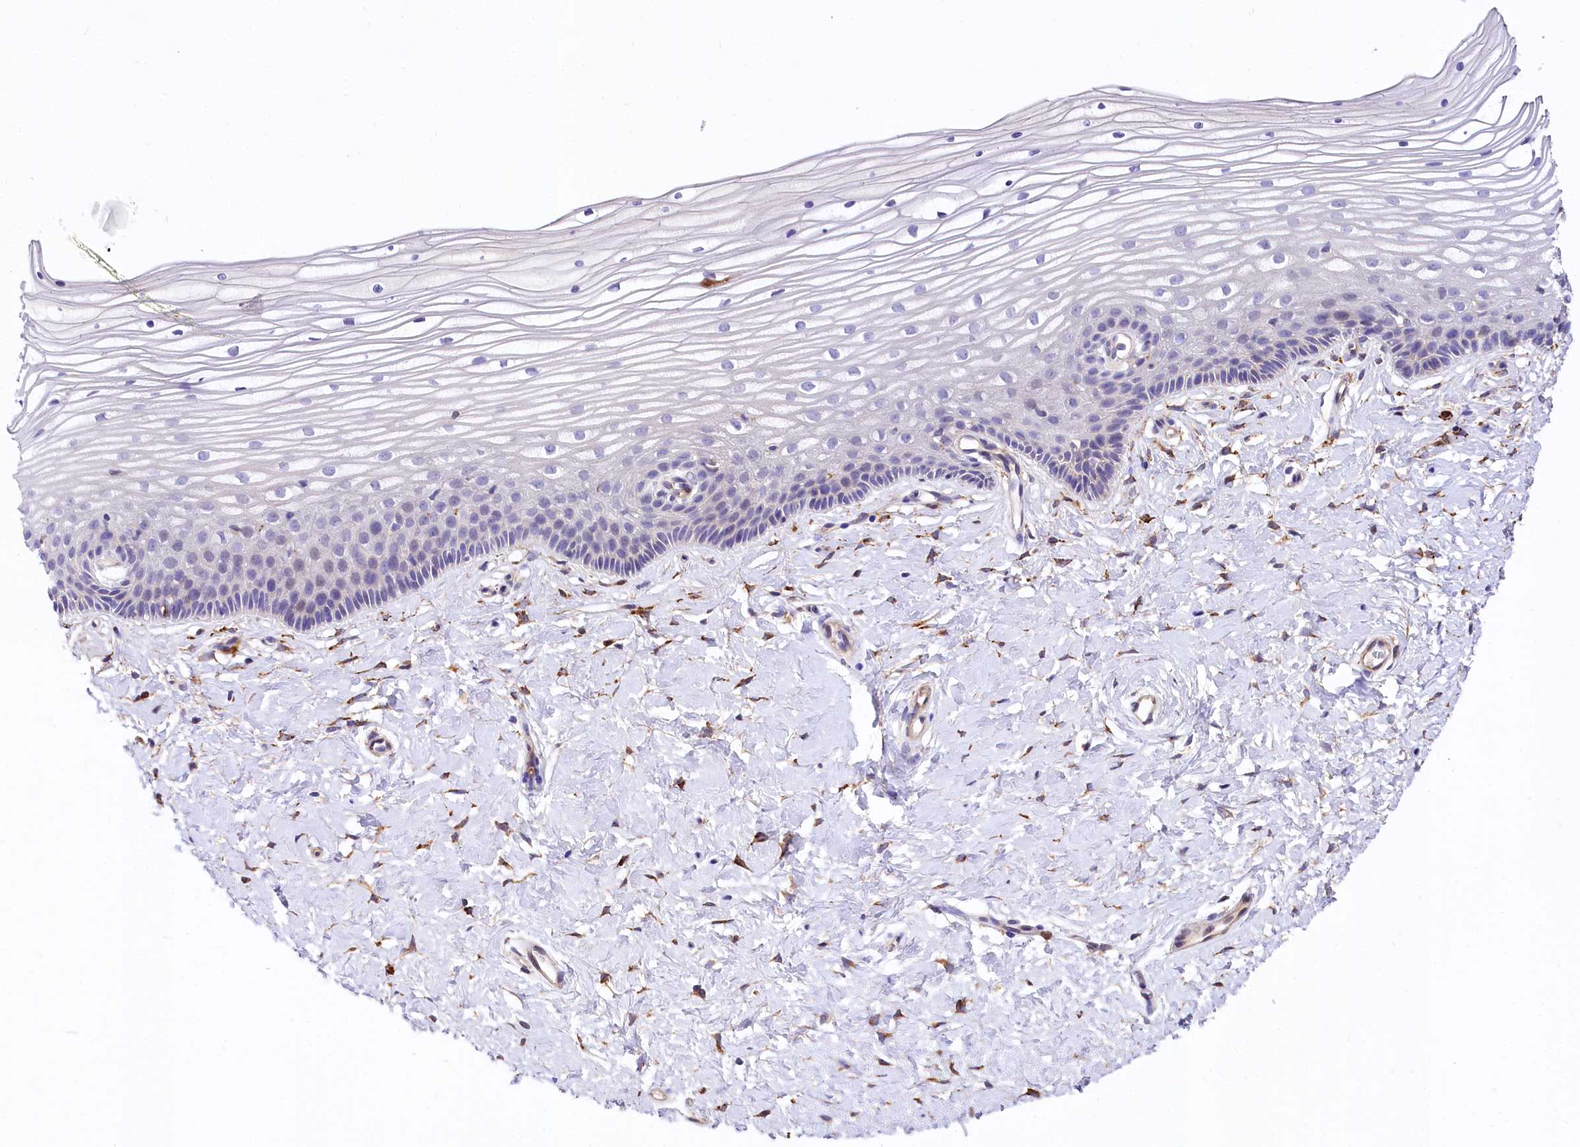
{"staining": {"intensity": "negative", "quantity": "none", "location": "none"}, "tissue": "vagina", "cell_type": "Squamous epithelial cells", "image_type": "normal", "snomed": [{"axis": "morphology", "description": "Normal tissue, NOS"}, {"axis": "topography", "description": "Vagina"}, {"axis": "topography", "description": "Cervix"}], "caption": "Human vagina stained for a protein using IHC reveals no positivity in squamous epithelial cells.", "gene": "FCHSD2", "patient": {"sex": "female", "age": 40}}